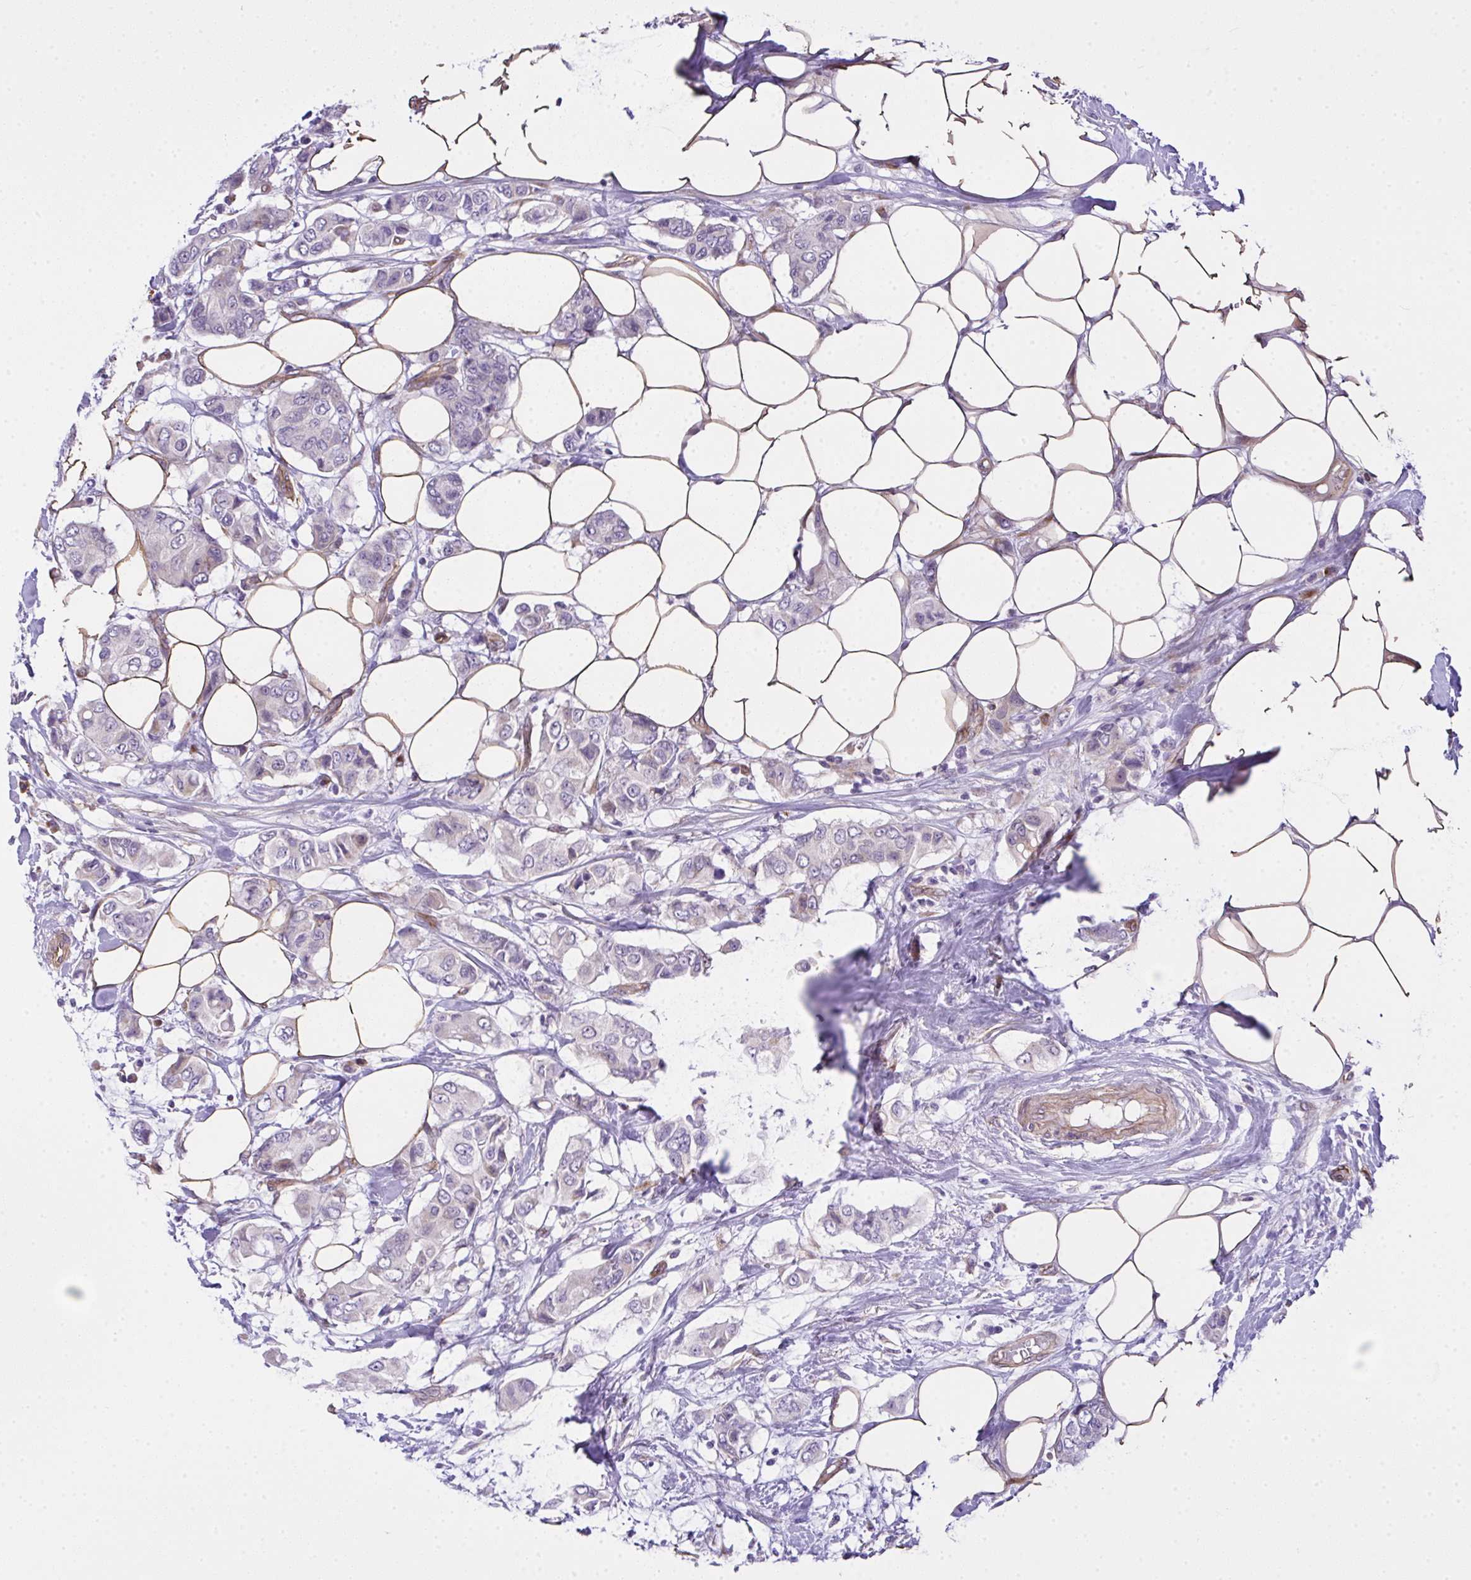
{"staining": {"intensity": "negative", "quantity": "none", "location": "none"}, "tissue": "breast cancer", "cell_type": "Tumor cells", "image_type": "cancer", "snomed": [{"axis": "morphology", "description": "Lobular carcinoma"}, {"axis": "topography", "description": "Breast"}], "caption": "This is a photomicrograph of IHC staining of lobular carcinoma (breast), which shows no staining in tumor cells.", "gene": "RSKR", "patient": {"sex": "female", "age": 51}}